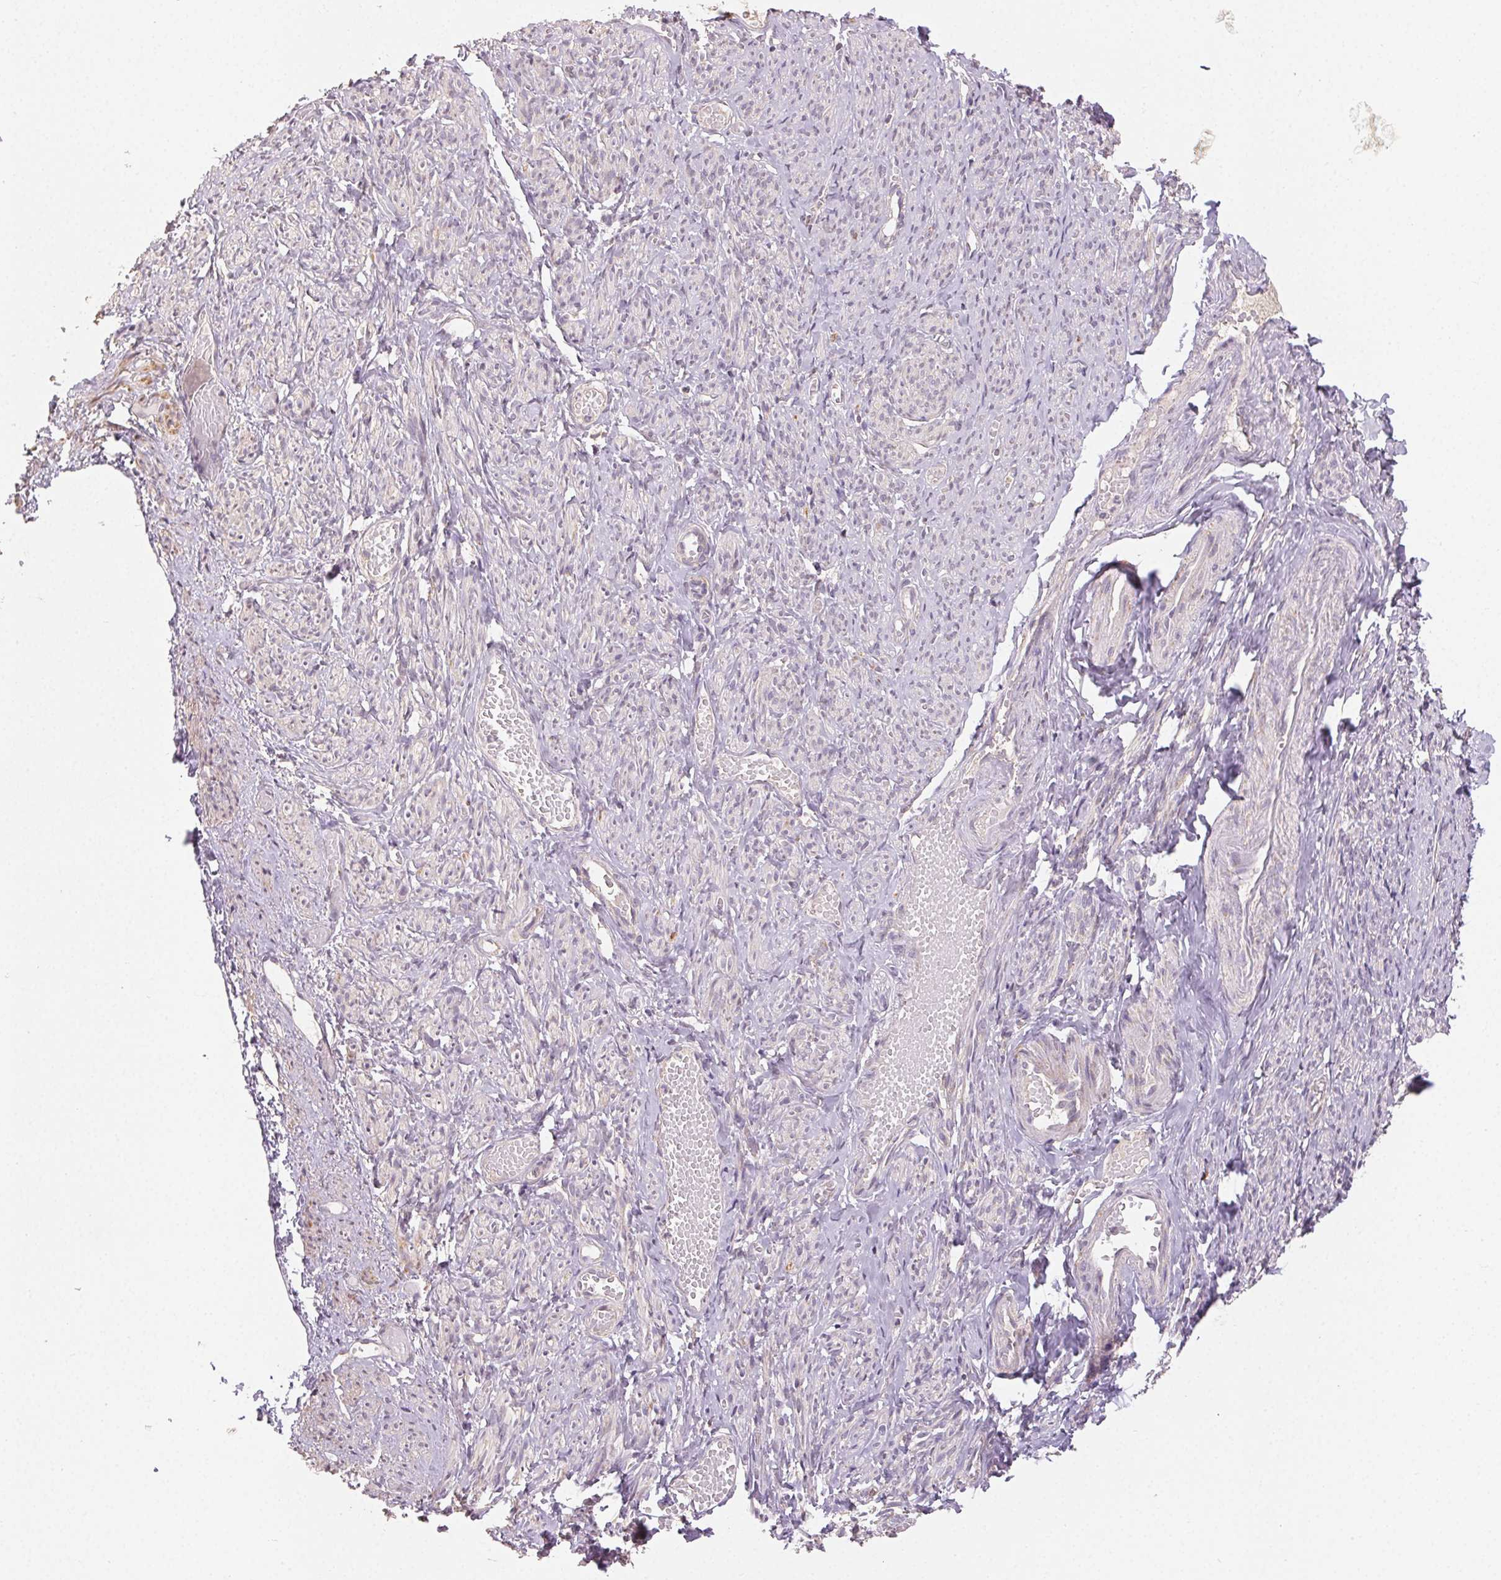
{"staining": {"intensity": "negative", "quantity": "none", "location": "none"}, "tissue": "smooth muscle", "cell_type": "Smooth muscle cells", "image_type": "normal", "snomed": [{"axis": "morphology", "description": "Normal tissue, NOS"}, {"axis": "topography", "description": "Smooth muscle"}], "caption": "High power microscopy image of an immunohistochemistry histopathology image of unremarkable smooth muscle, revealing no significant expression in smooth muscle cells.", "gene": "CLASP1", "patient": {"sex": "female", "age": 65}}